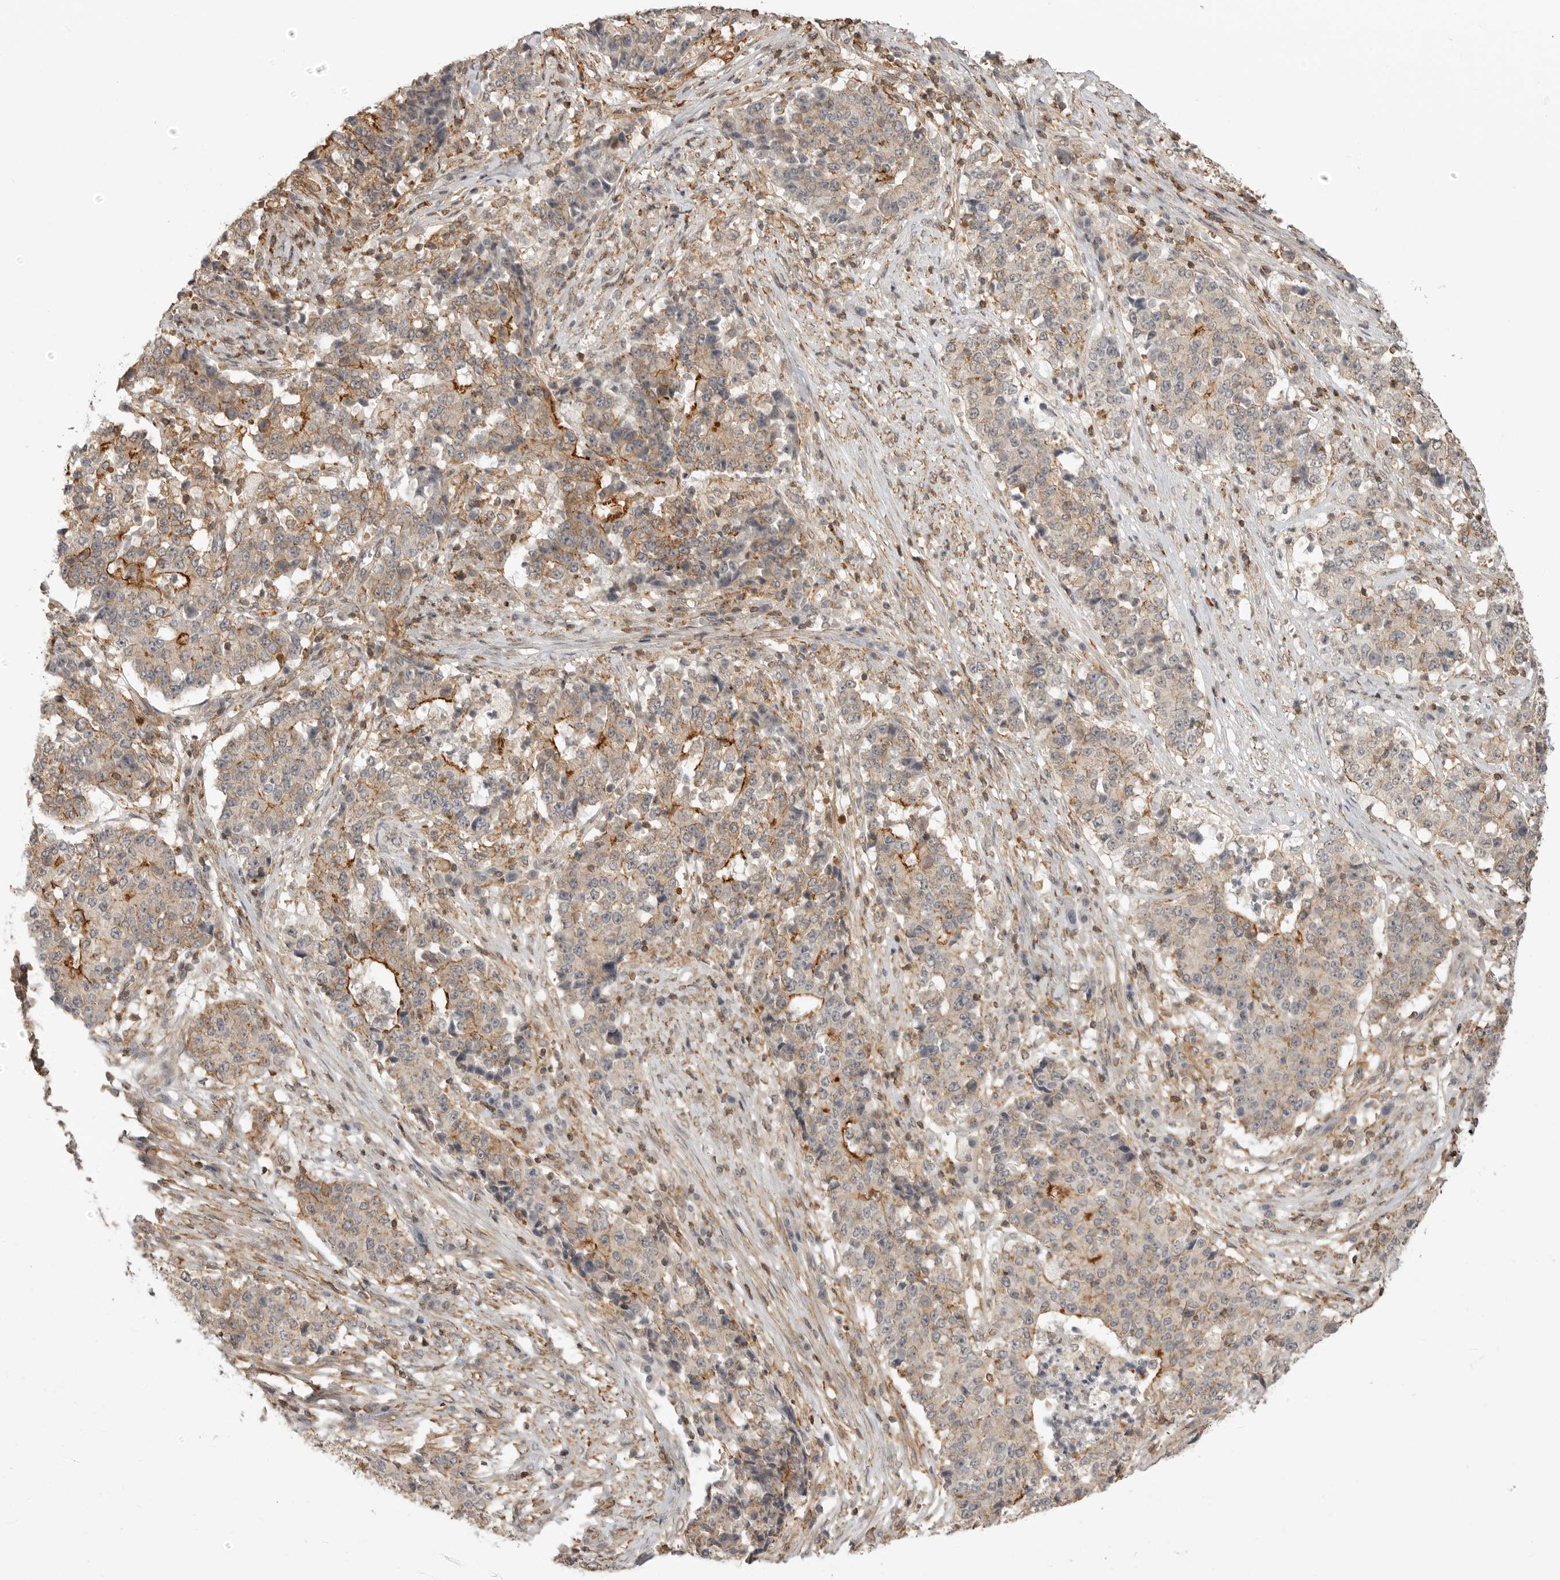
{"staining": {"intensity": "moderate", "quantity": "25%-75%", "location": "cytoplasmic/membranous"}, "tissue": "stomach cancer", "cell_type": "Tumor cells", "image_type": "cancer", "snomed": [{"axis": "morphology", "description": "Adenocarcinoma, NOS"}, {"axis": "topography", "description": "Stomach"}], "caption": "DAB immunohistochemical staining of adenocarcinoma (stomach) exhibits moderate cytoplasmic/membranous protein staining in about 25%-75% of tumor cells. Using DAB (3,3'-diaminobenzidine) (brown) and hematoxylin (blue) stains, captured at high magnification using brightfield microscopy.", "gene": "GPC2", "patient": {"sex": "male", "age": 59}}